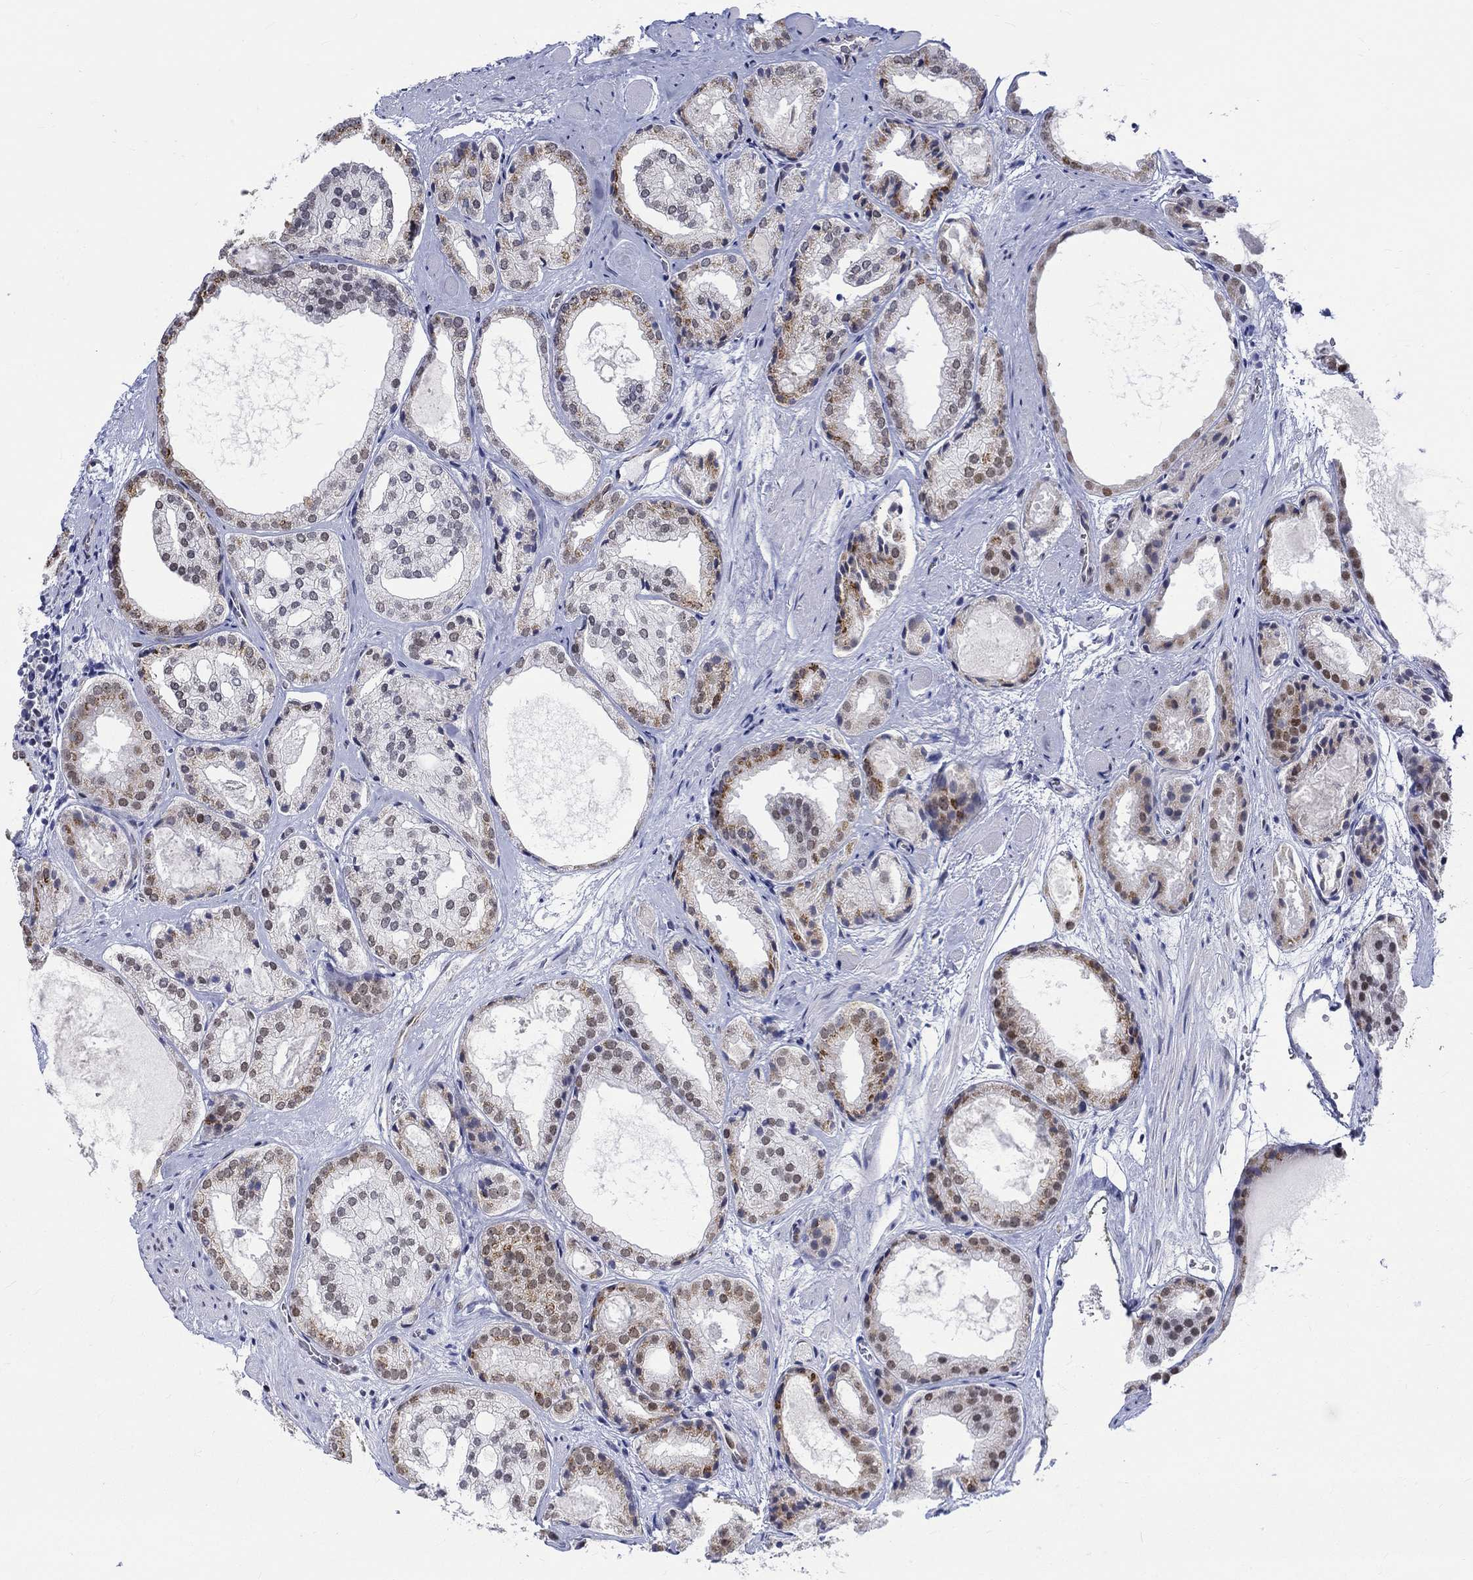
{"staining": {"intensity": "moderate", "quantity": "<25%", "location": "cytoplasmic/membranous,nuclear"}, "tissue": "prostate cancer", "cell_type": "Tumor cells", "image_type": "cancer", "snomed": [{"axis": "morphology", "description": "Adenocarcinoma, Low grade"}, {"axis": "topography", "description": "Prostate"}], "caption": "Moderate cytoplasmic/membranous and nuclear expression is appreciated in about <25% of tumor cells in prostate low-grade adenocarcinoma. The staining is performed using DAB (3,3'-diaminobenzidine) brown chromogen to label protein expression. The nuclei are counter-stained blue using hematoxylin.", "gene": "ST6GALNAC1", "patient": {"sex": "male", "age": 69}}